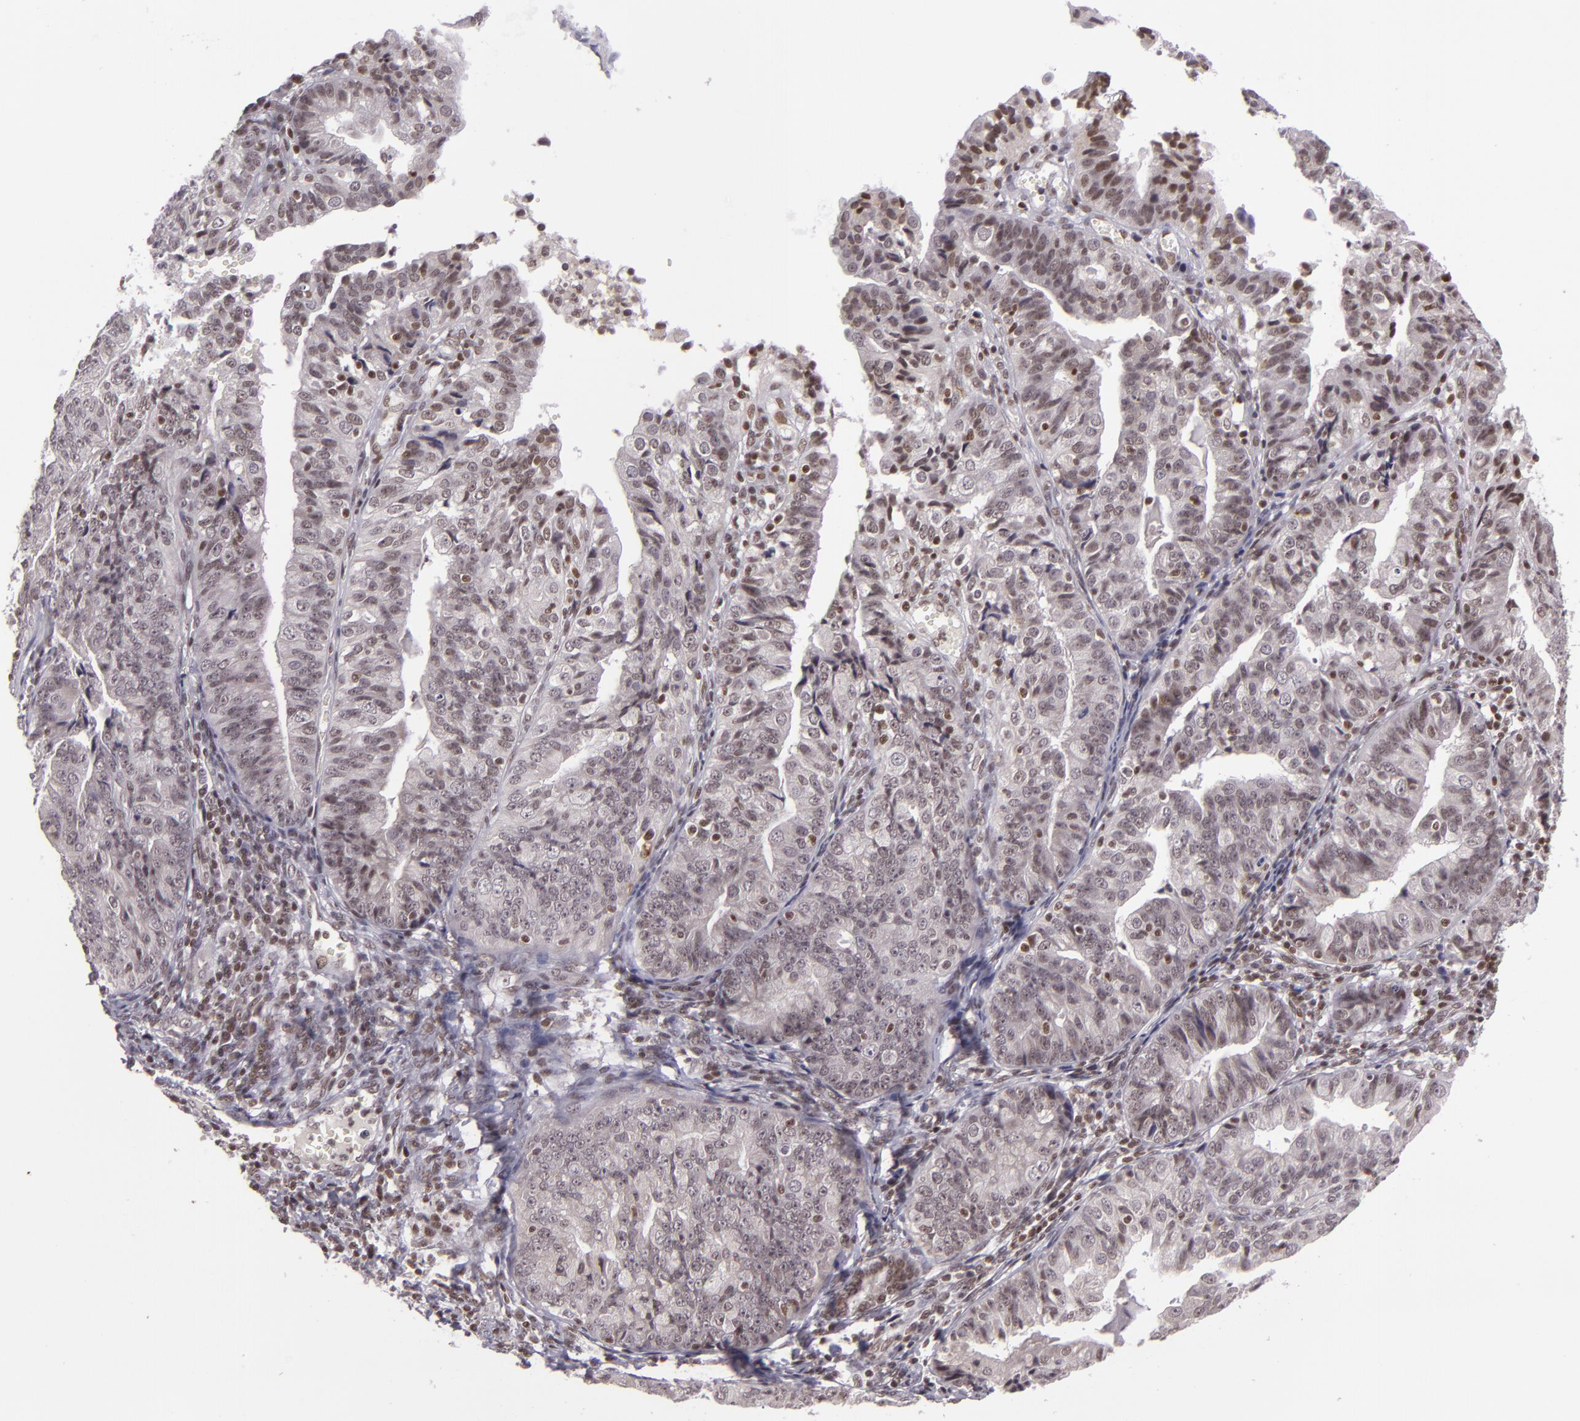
{"staining": {"intensity": "moderate", "quantity": "25%-75%", "location": "cytoplasmic/membranous"}, "tissue": "endometrial cancer", "cell_type": "Tumor cells", "image_type": "cancer", "snomed": [{"axis": "morphology", "description": "Adenocarcinoma, NOS"}, {"axis": "topography", "description": "Endometrium"}], "caption": "High-power microscopy captured an immunohistochemistry (IHC) histopathology image of endometrial cancer (adenocarcinoma), revealing moderate cytoplasmic/membranous positivity in about 25%-75% of tumor cells.", "gene": "ZFX", "patient": {"sex": "female", "age": 56}}